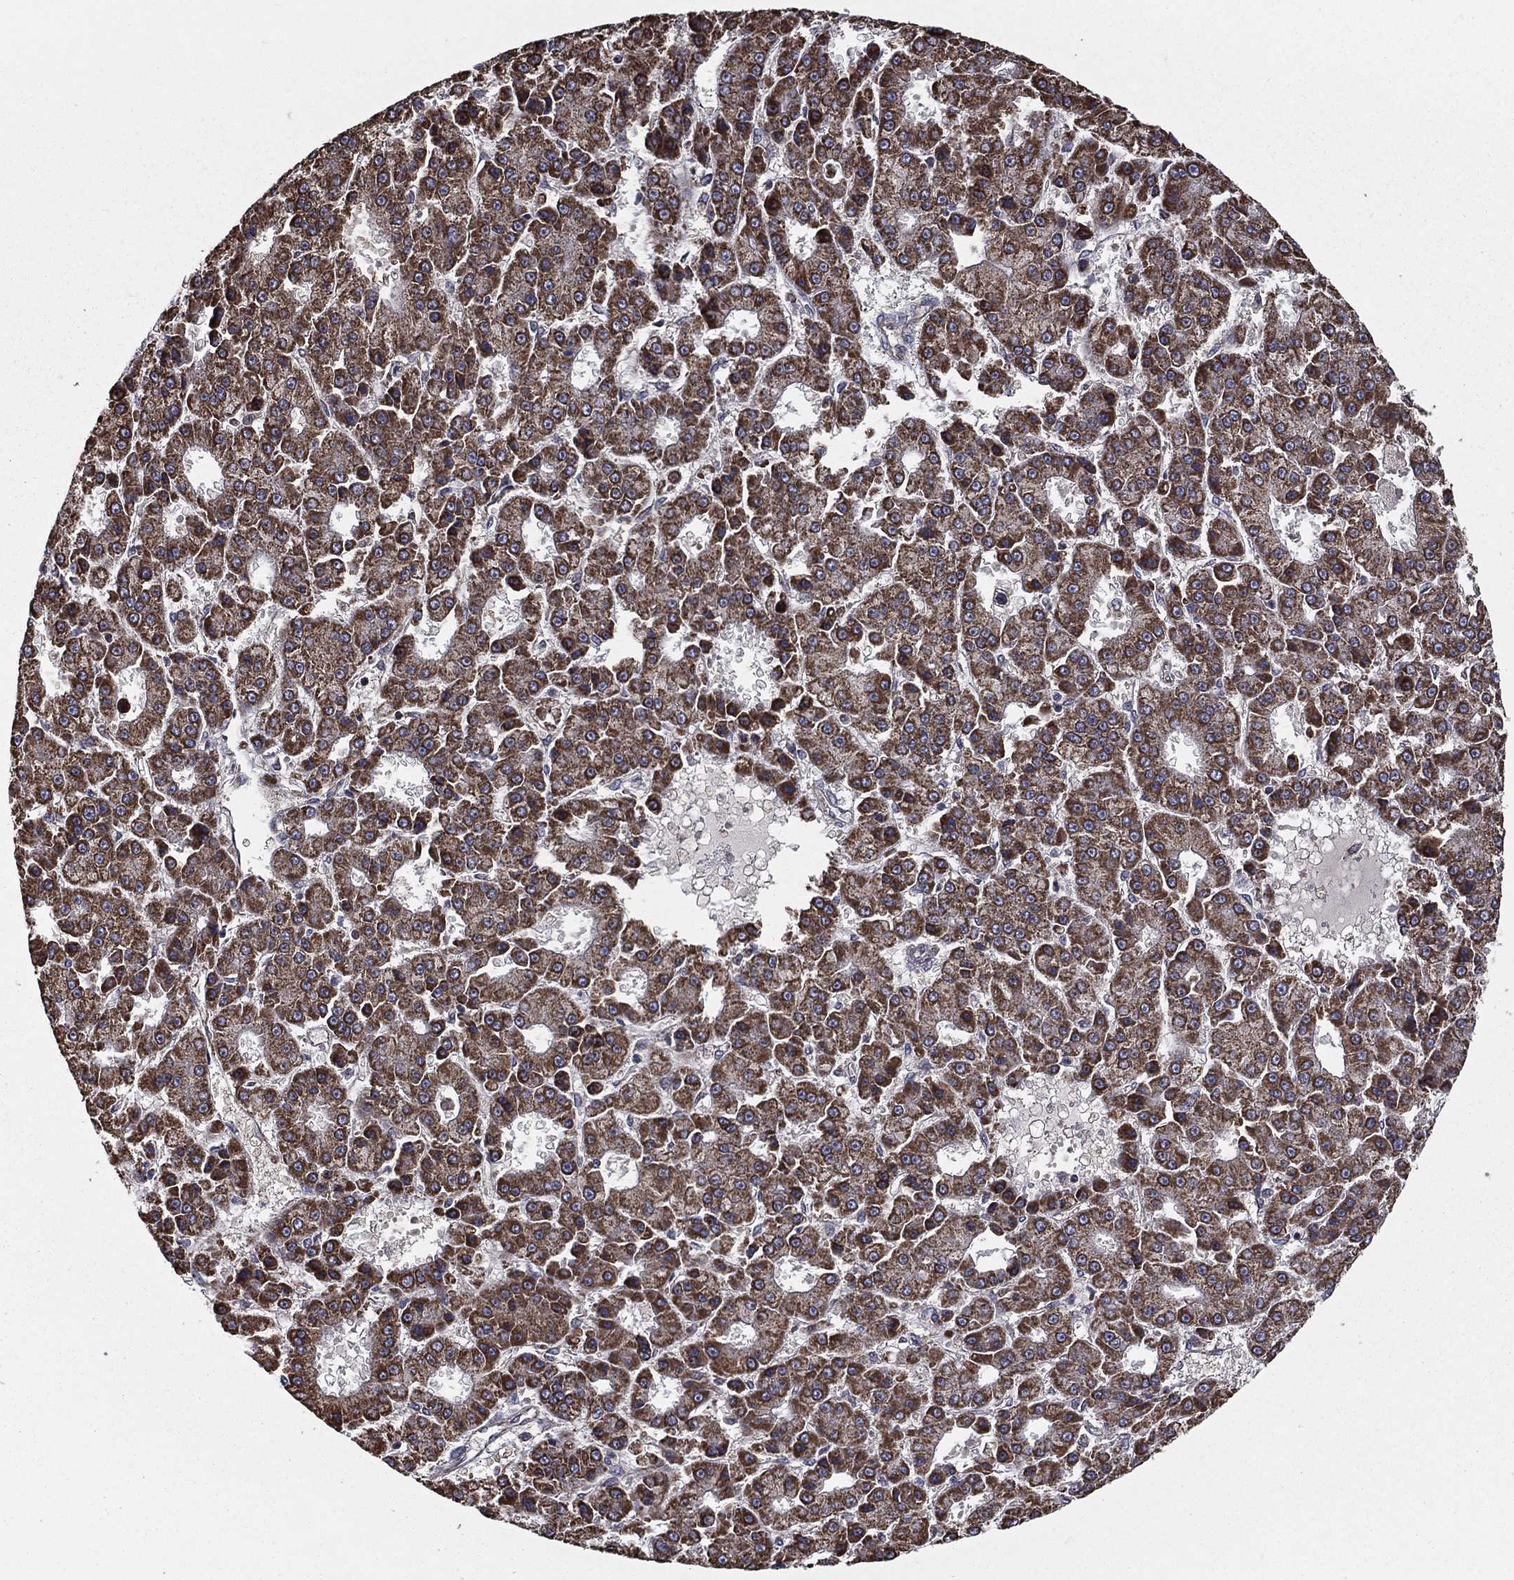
{"staining": {"intensity": "strong", "quantity": ">75%", "location": "cytoplasmic/membranous"}, "tissue": "liver cancer", "cell_type": "Tumor cells", "image_type": "cancer", "snomed": [{"axis": "morphology", "description": "Carcinoma, Hepatocellular, NOS"}, {"axis": "topography", "description": "Liver"}], "caption": "Human liver hepatocellular carcinoma stained with a brown dye reveals strong cytoplasmic/membranous positive positivity in approximately >75% of tumor cells.", "gene": "RIGI", "patient": {"sex": "male", "age": 70}}